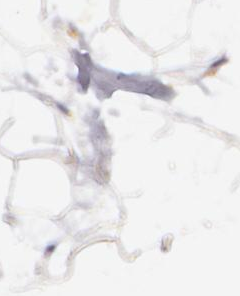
{"staining": {"intensity": "moderate", "quantity": ">75%", "location": "cytoplasmic/membranous"}, "tissue": "adipose tissue", "cell_type": "Adipocytes", "image_type": "normal", "snomed": [{"axis": "morphology", "description": "Normal tissue, NOS"}, {"axis": "morphology", "description": "Fibrosis, NOS"}, {"axis": "topography", "description": "Breast"}], "caption": "About >75% of adipocytes in unremarkable human adipose tissue reveal moderate cytoplasmic/membranous protein staining as visualized by brown immunohistochemical staining.", "gene": "AHSA1", "patient": {"sex": "female", "age": 24}}